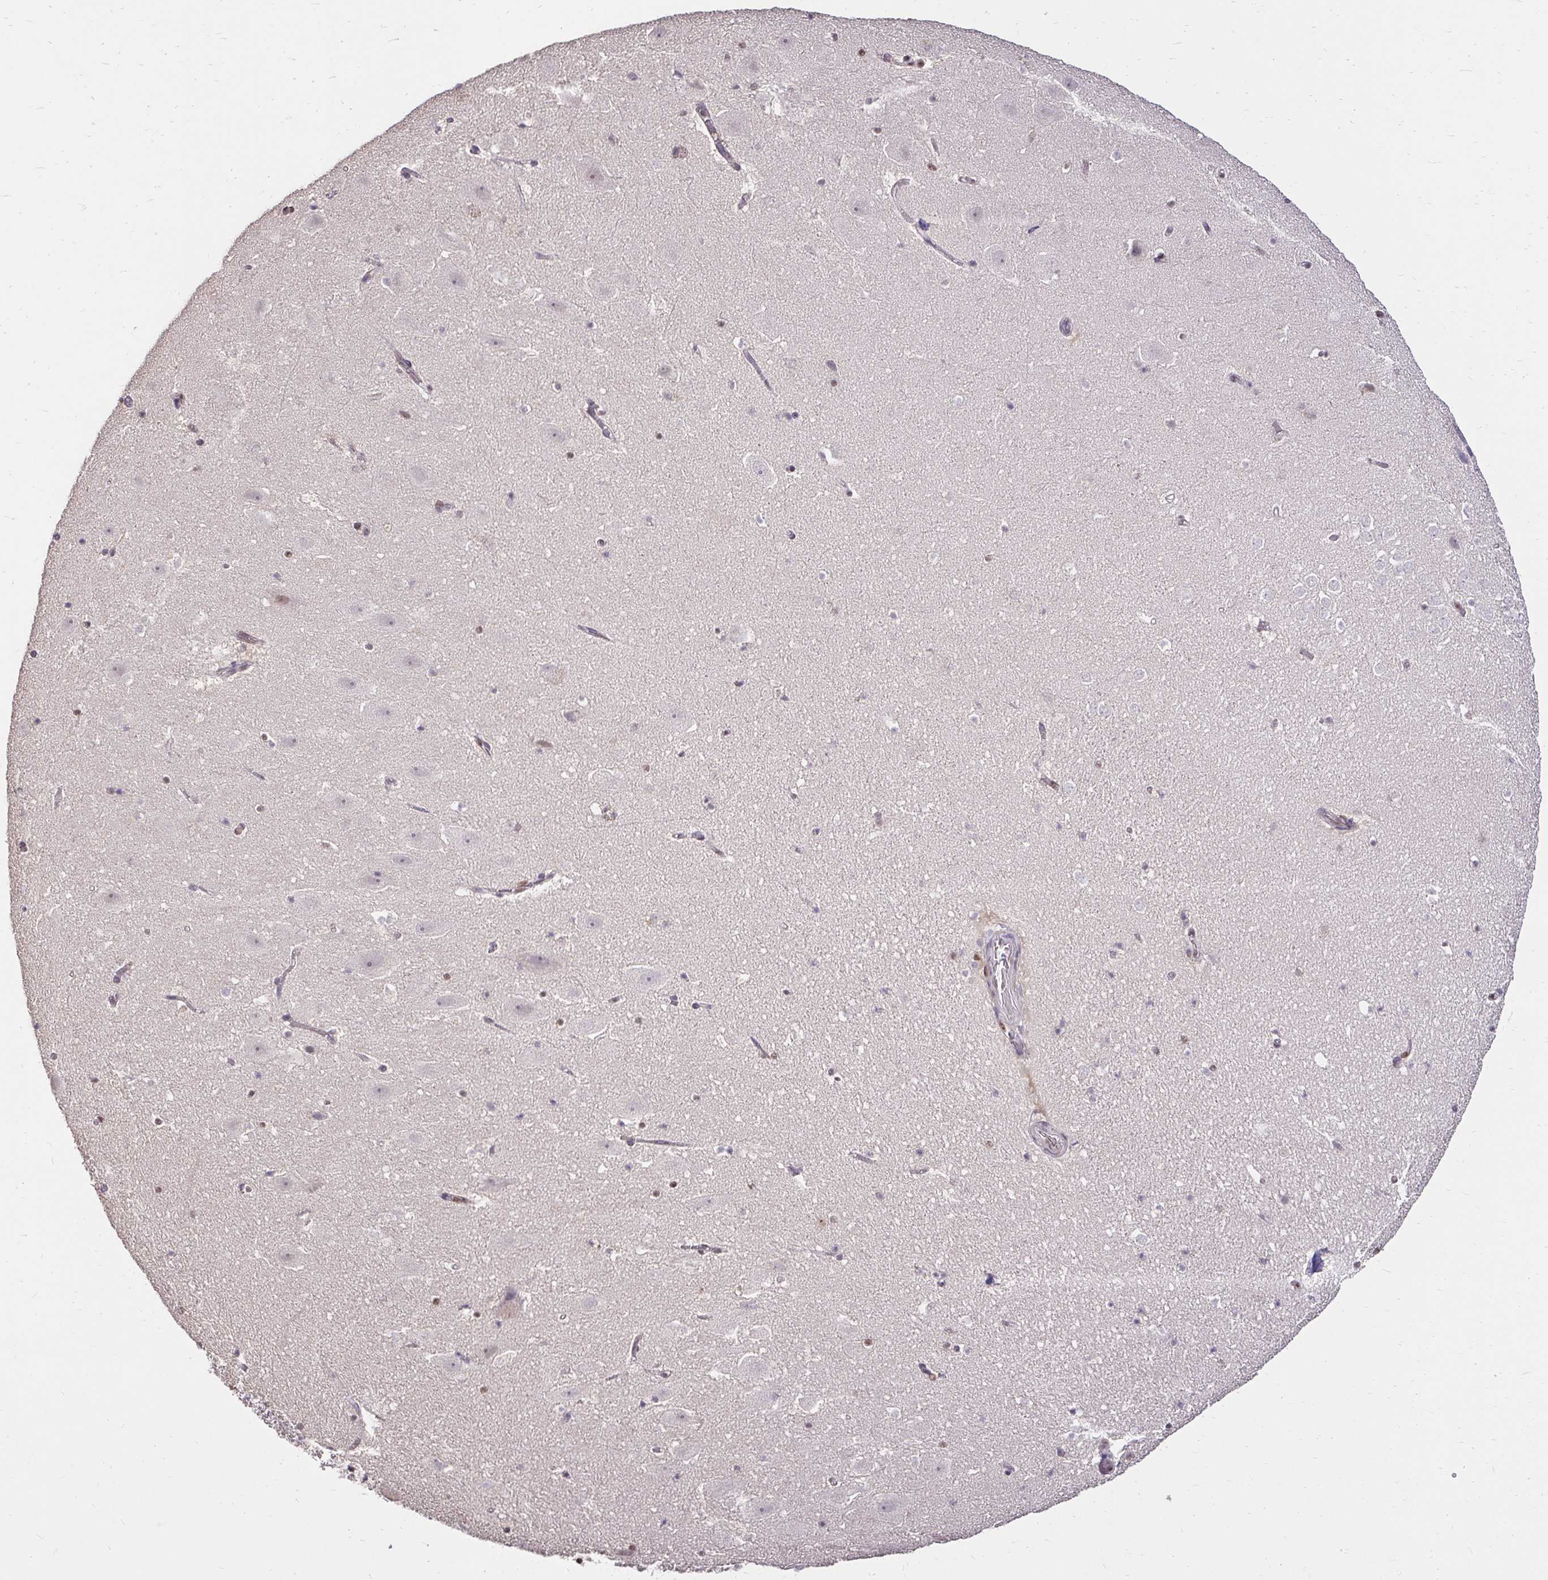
{"staining": {"intensity": "moderate", "quantity": "<25%", "location": "nuclear"}, "tissue": "hippocampus", "cell_type": "Glial cells", "image_type": "normal", "snomed": [{"axis": "morphology", "description": "Normal tissue, NOS"}, {"axis": "topography", "description": "Hippocampus"}], "caption": "Benign hippocampus demonstrates moderate nuclear staining in approximately <25% of glial cells, visualized by immunohistochemistry.", "gene": "RIMS4", "patient": {"sex": "female", "age": 42}}